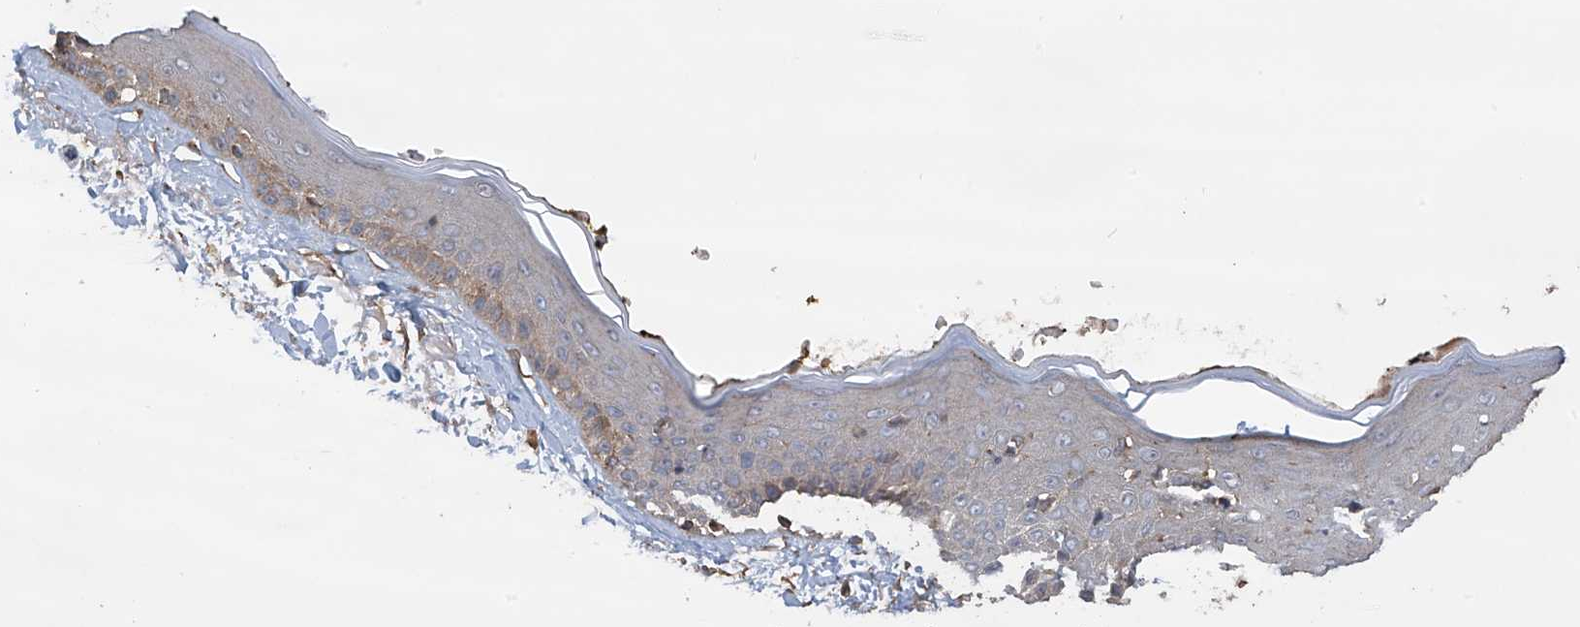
{"staining": {"intensity": "moderate", "quantity": ">75%", "location": "cytoplasmic/membranous"}, "tissue": "skin", "cell_type": "Fibroblasts", "image_type": "normal", "snomed": [{"axis": "morphology", "description": "Normal tissue, NOS"}, {"axis": "topography", "description": "Skin"}, {"axis": "topography", "description": "Skeletal muscle"}], "caption": "Skin stained with IHC exhibits moderate cytoplasmic/membranous staining in about >75% of fibroblasts.", "gene": "PHACTR4", "patient": {"sex": "male", "age": 83}}